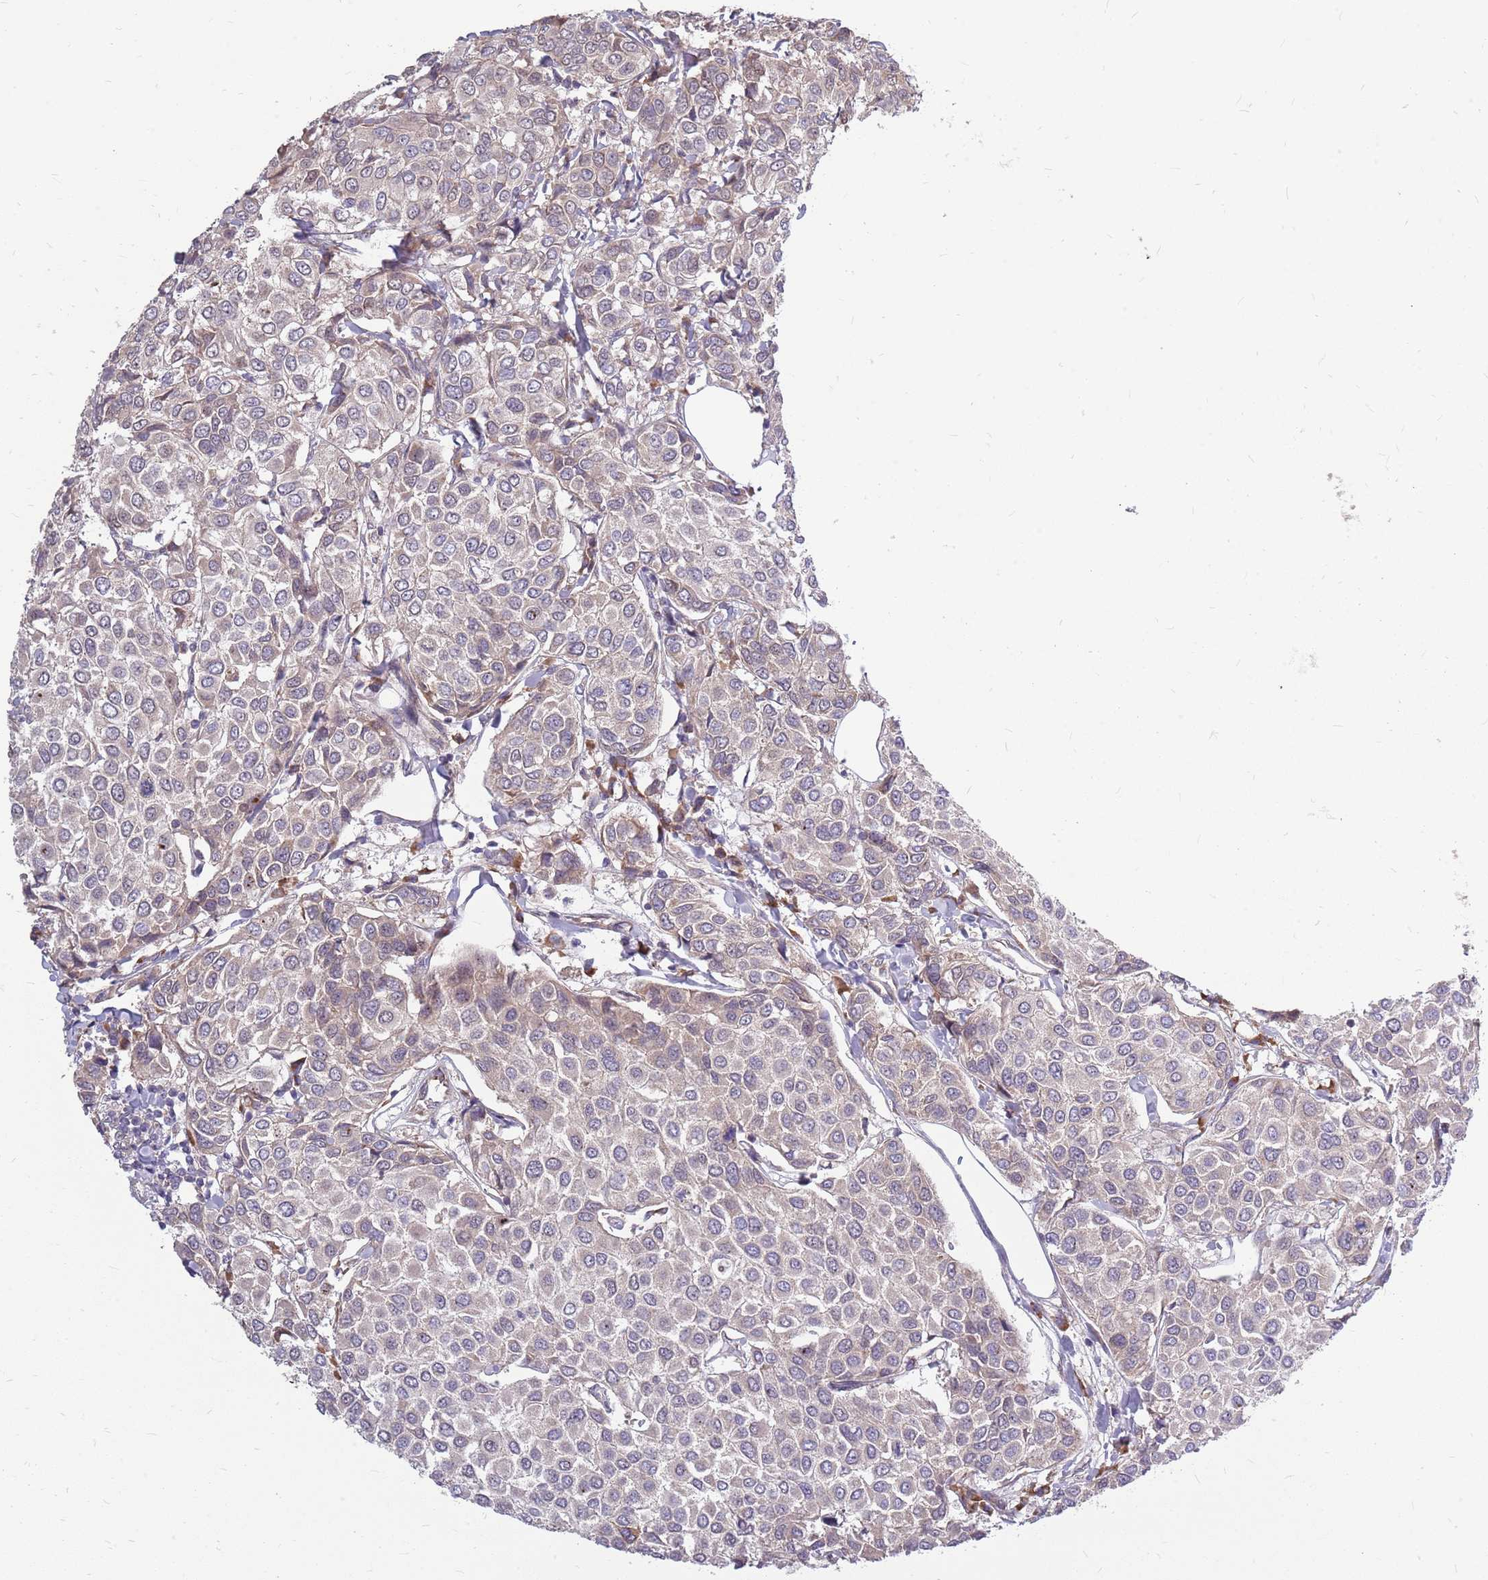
{"staining": {"intensity": "weak", "quantity": "<25%", "location": "cytoplasmic/membranous"}, "tissue": "breast cancer", "cell_type": "Tumor cells", "image_type": "cancer", "snomed": [{"axis": "morphology", "description": "Duct carcinoma"}, {"axis": "topography", "description": "Breast"}], "caption": "This is an immunohistochemistry (IHC) micrograph of breast invasive ductal carcinoma. There is no expression in tumor cells.", "gene": "PPP1R27", "patient": {"sex": "female", "age": 55}}